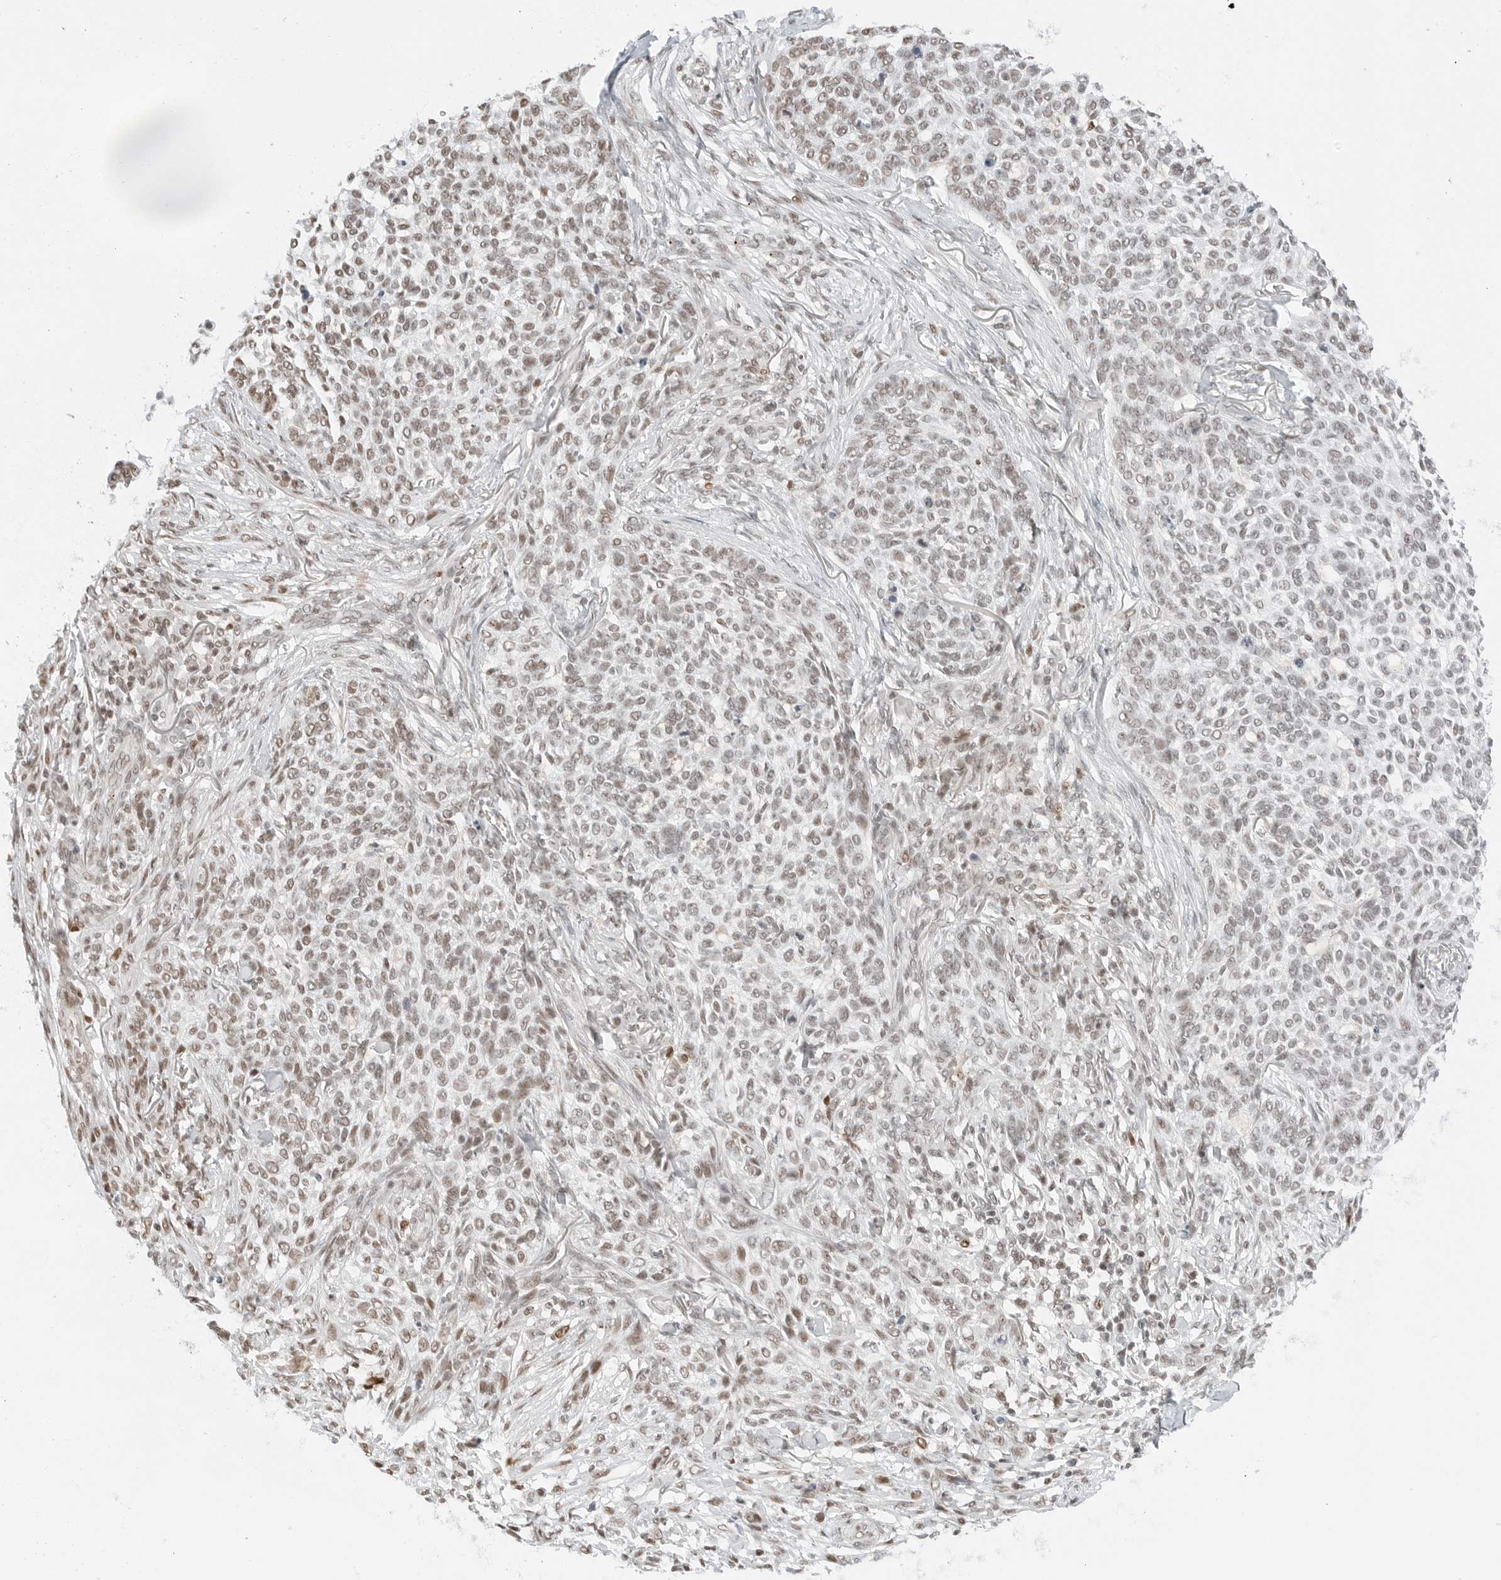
{"staining": {"intensity": "weak", "quantity": ">75%", "location": "nuclear"}, "tissue": "skin cancer", "cell_type": "Tumor cells", "image_type": "cancer", "snomed": [{"axis": "morphology", "description": "Basal cell carcinoma"}, {"axis": "topography", "description": "Skin"}], "caption": "Weak nuclear expression is identified in approximately >75% of tumor cells in basal cell carcinoma (skin).", "gene": "CRTC2", "patient": {"sex": "female", "age": 64}}